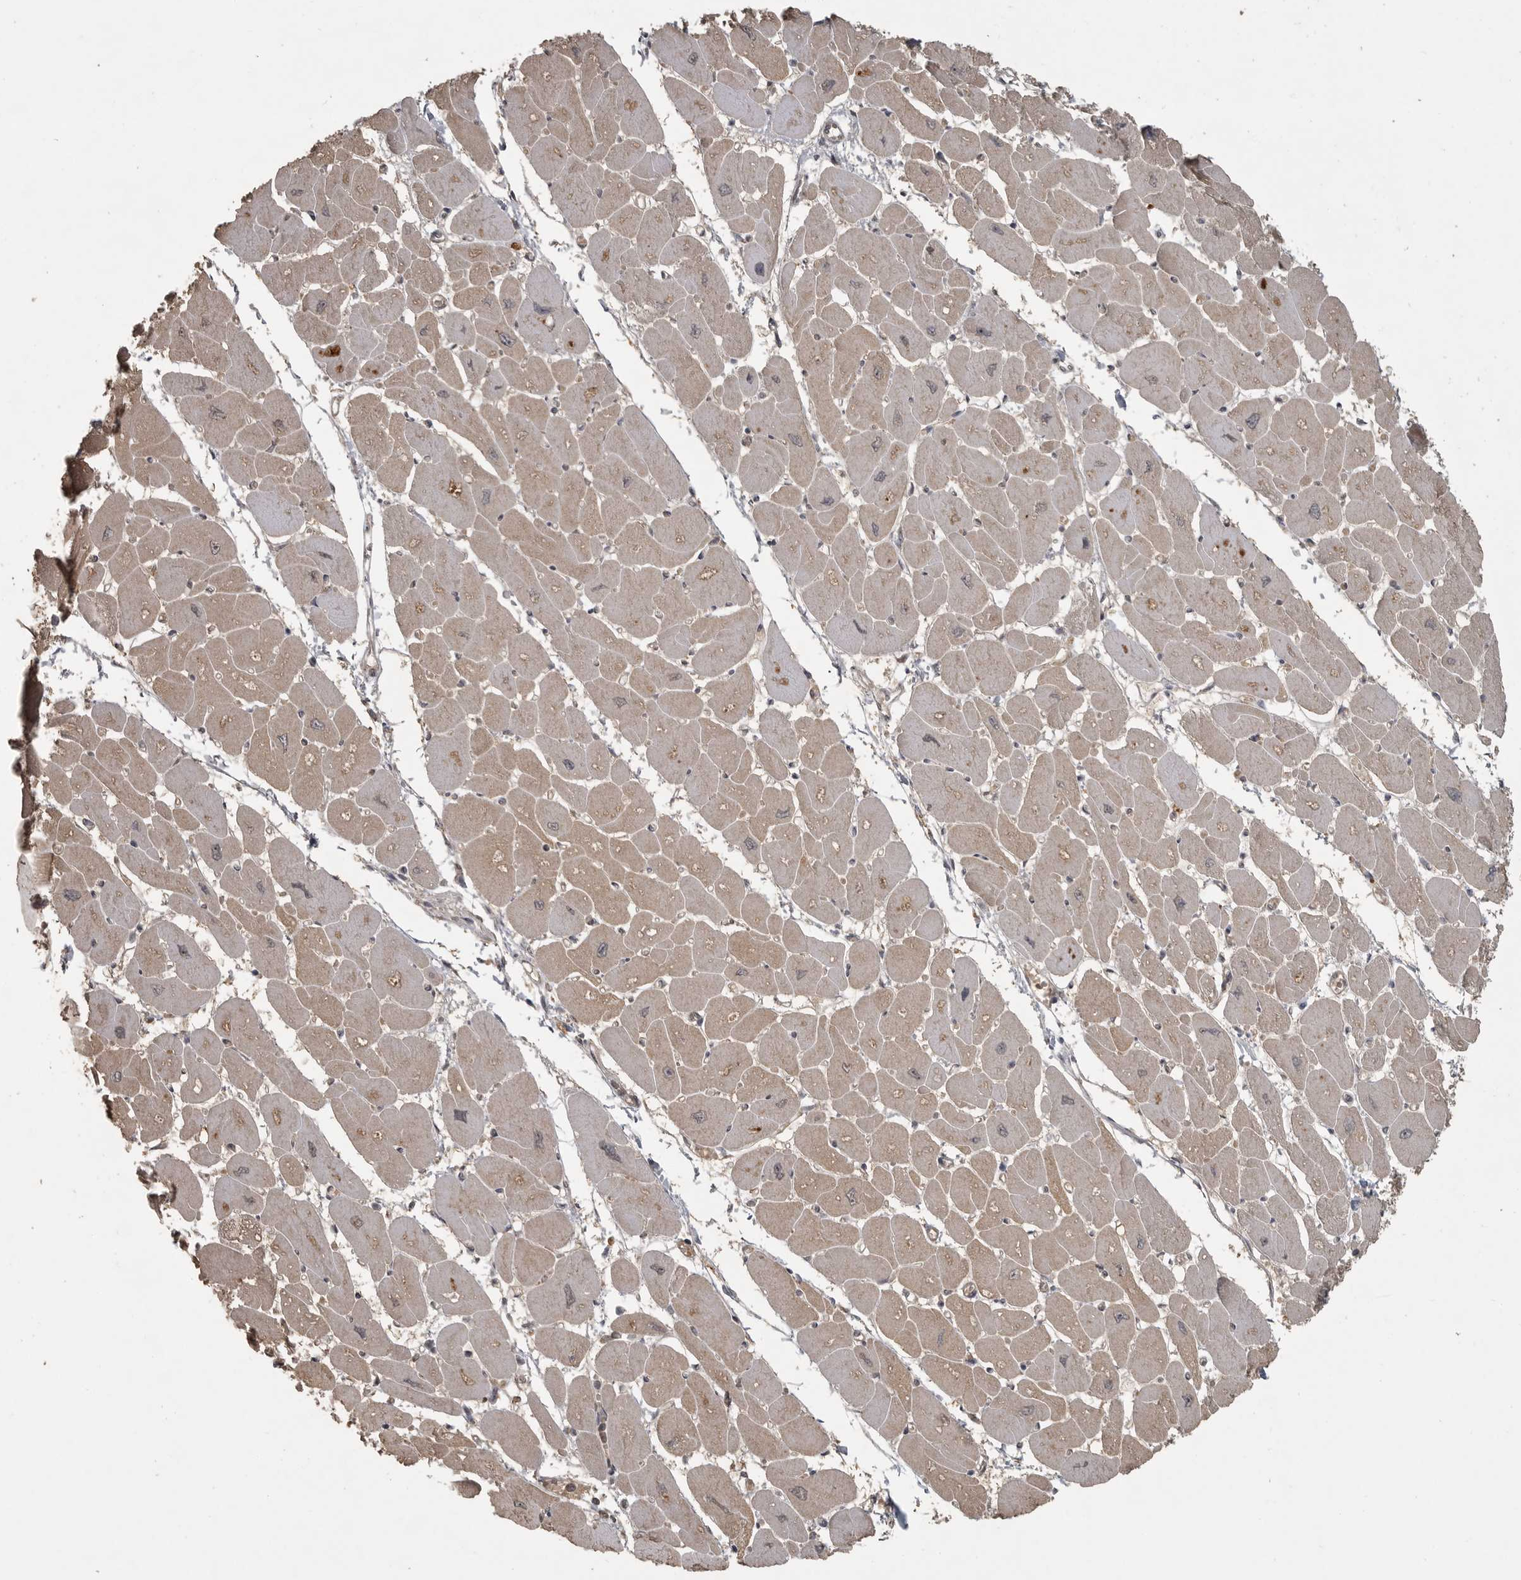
{"staining": {"intensity": "moderate", "quantity": ">75%", "location": "cytoplasmic/membranous"}, "tissue": "heart muscle", "cell_type": "Cardiomyocytes", "image_type": "normal", "snomed": [{"axis": "morphology", "description": "Normal tissue, NOS"}, {"axis": "topography", "description": "Heart"}], "caption": "Approximately >75% of cardiomyocytes in benign human heart muscle display moderate cytoplasmic/membranous protein positivity as visualized by brown immunohistochemical staining.", "gene": "LLGL1", "patient": {"sex": "female", "age": 54}}